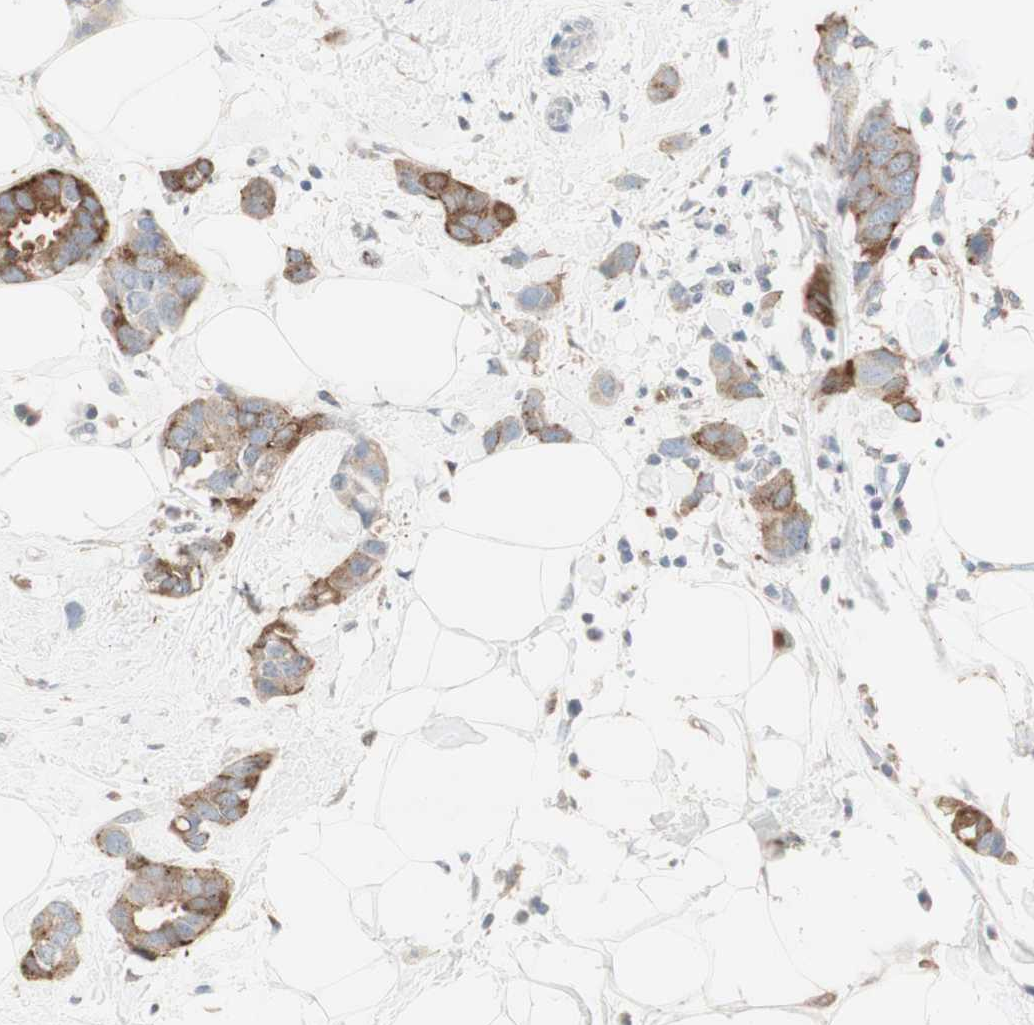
{"staining": {"intensity": "moderate", "quantity": ">75%", "location": "cytoplasmic/membranous"}, "tissue": "breast cancer", "cell_type": "Tumor cells", "image_type": "cancer", "snomed": [{"axis": "morphology", "description": "Normal tissue, NOS"}, {"axis": "morphology", "description": "Duct carcinoma"}, {"axis": "topography", "description": "Breast"}], "caption": "Immunohistochemical staining of human breast cancer exhibits medium levels of moderate cytoplasmic/membranous staining in about >75% of tumor cells. Ihc stains the protein in brown and the nuclei are stained blue.", "gene": "ATP6V1B1", "patient": {"sex": "female", "age": 50}}